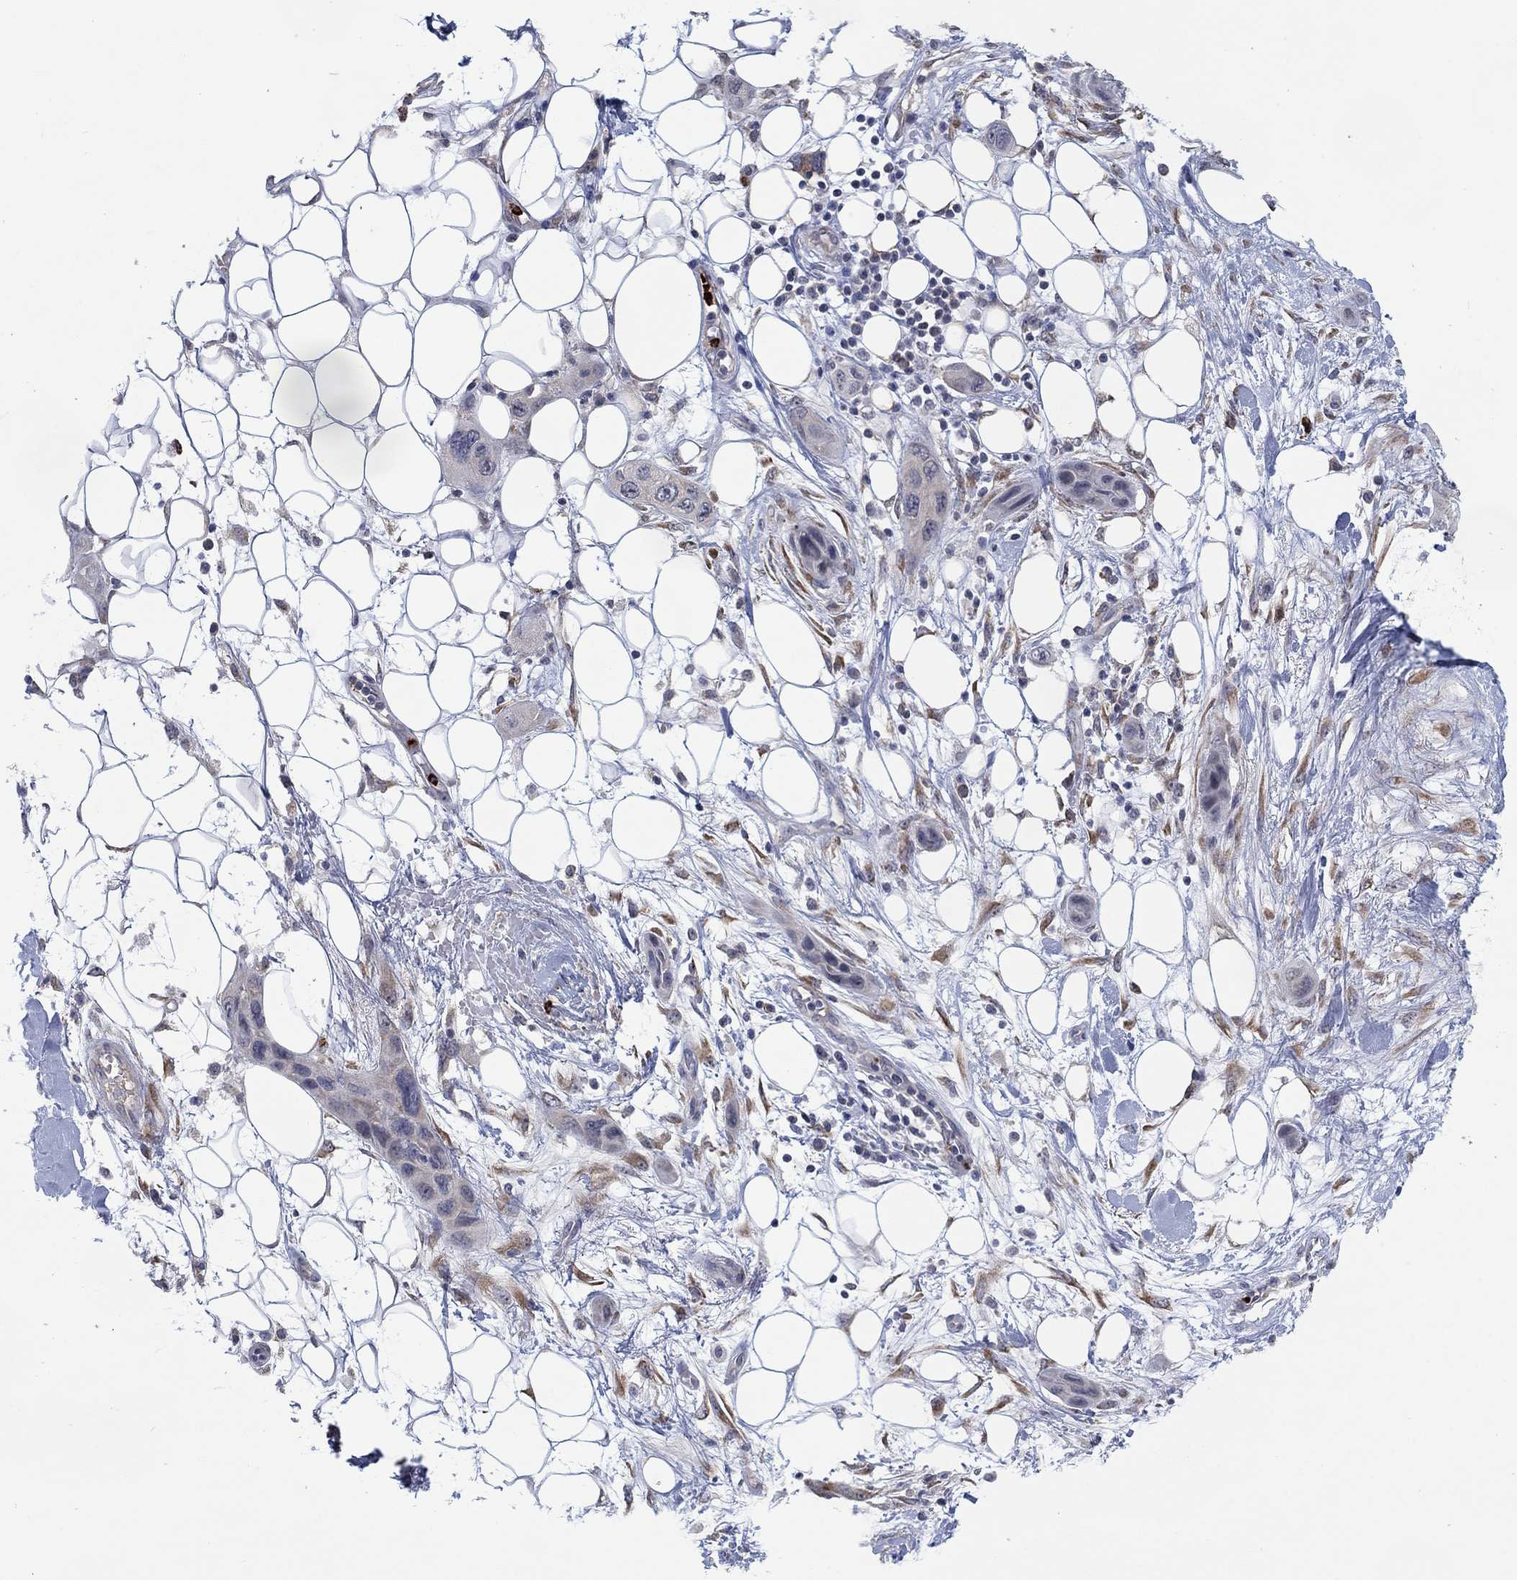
{"staining": {"intensity": "negative", "quantity": "none", "location": "none"}, "tissue": "skin cancer", "cell_type": "Tumor cells", "image_type": "cancer", "snomed": [{"axis": "morphology", "description": "Squamous cell carcinoma, NOS"}, {"axis": "topography", "description": "Skin"}], "caption": "Immunohistochemistry micrograph of skin cancer stained for a protein (brown), which displays no expression in tumor cells.", "gene": "MTRFR", "patient": {"sex": "male", "age": 79}}